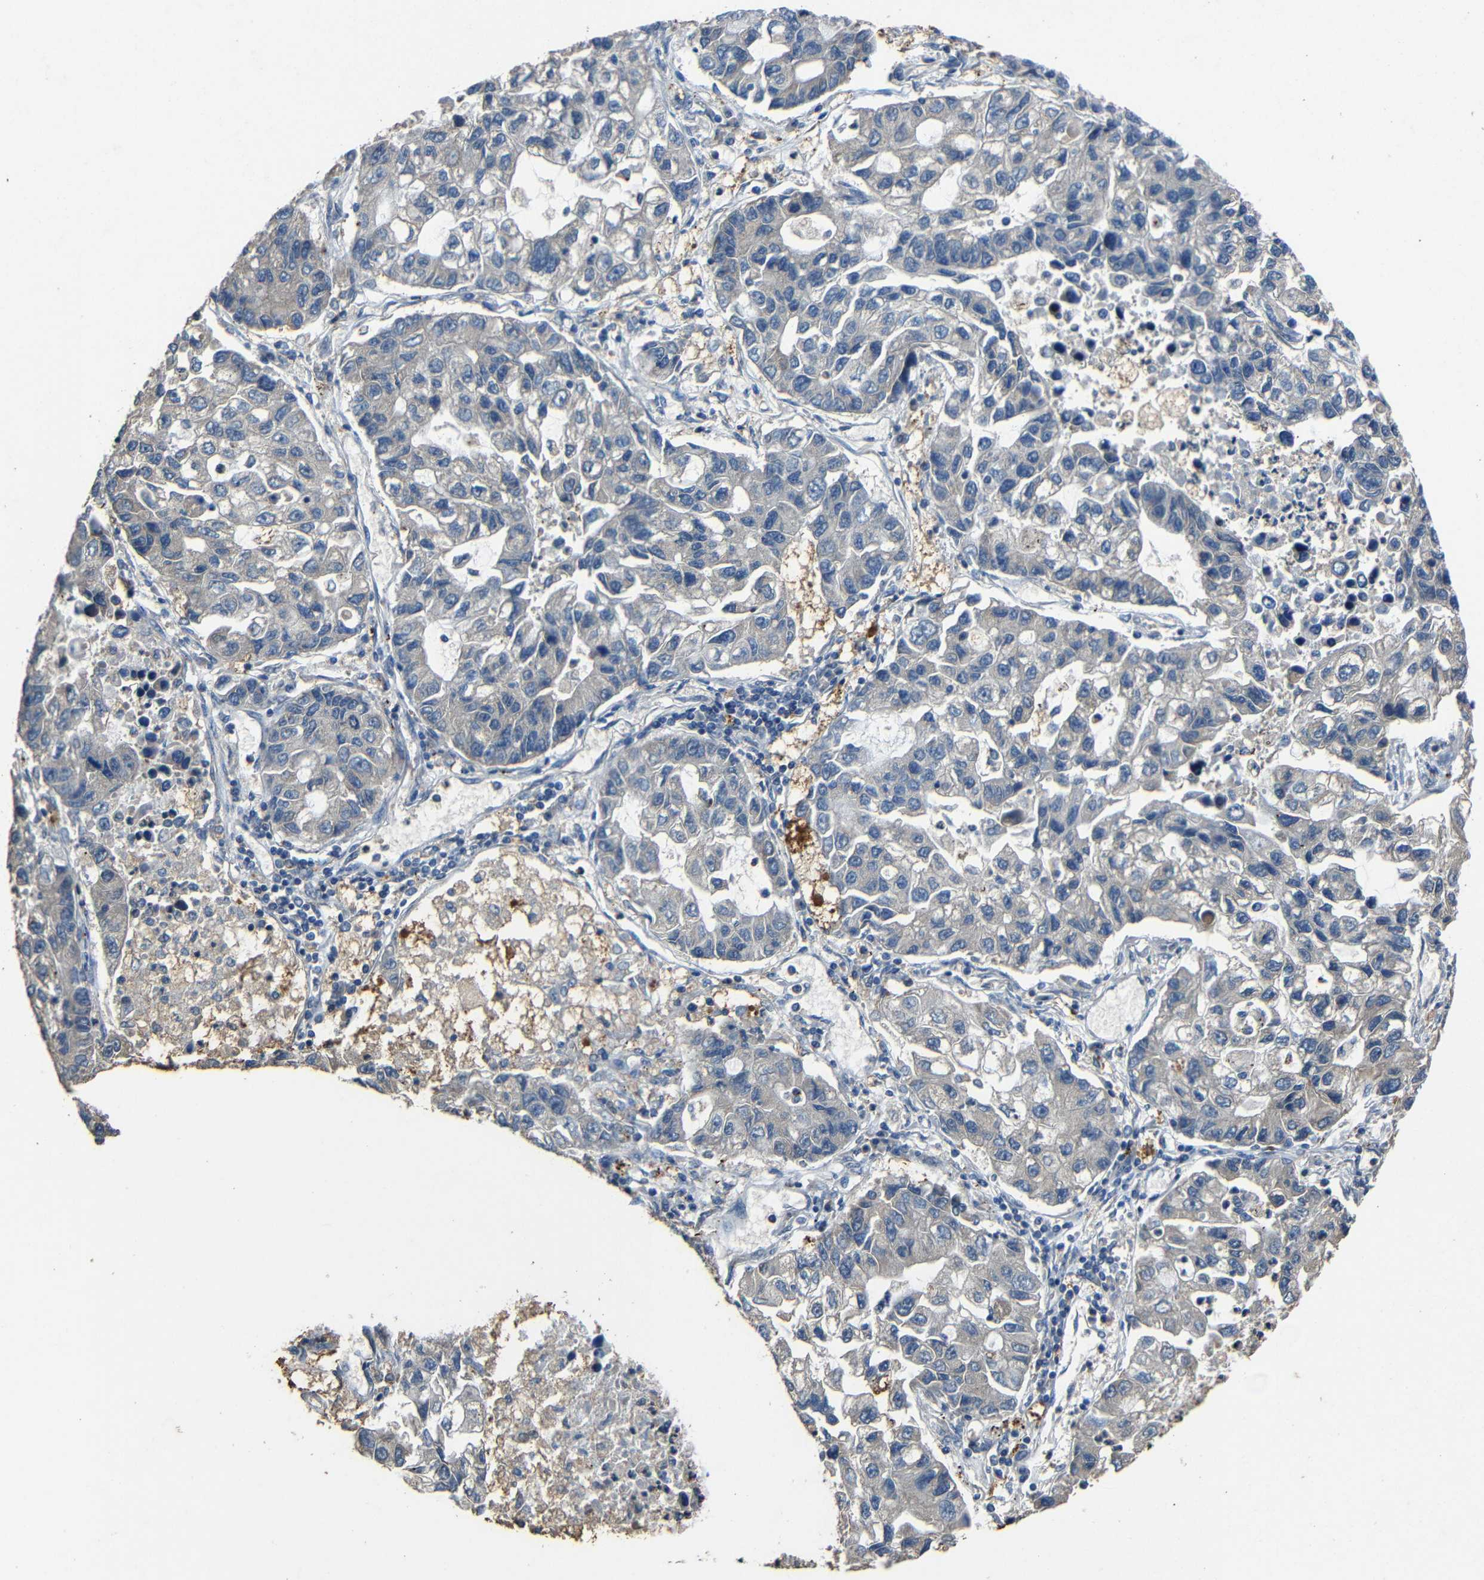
{"staining": {"intensity": "negative", "quantity": "none", "location": "none"}, "tissue": "lung cancer", "cell_type": "Tumor cells", "image_type": "cancer", "snomed": [{"axis": "morphology", "description": "Adenocarcinoma, NOS"}, {"axis": "topography", "description": "Lung"}], "caption": "Immunohistochemistry histopathology image of neoplastic tissue: human lung cancer (adenocarcinoma) stained with DAB shows no significant protein staining in tumor cells. (DAB immunohistochemistry with hematoxylin counter stain).", "gene": "C6orf89", "patient": {"sex": "female", "age": 51}}